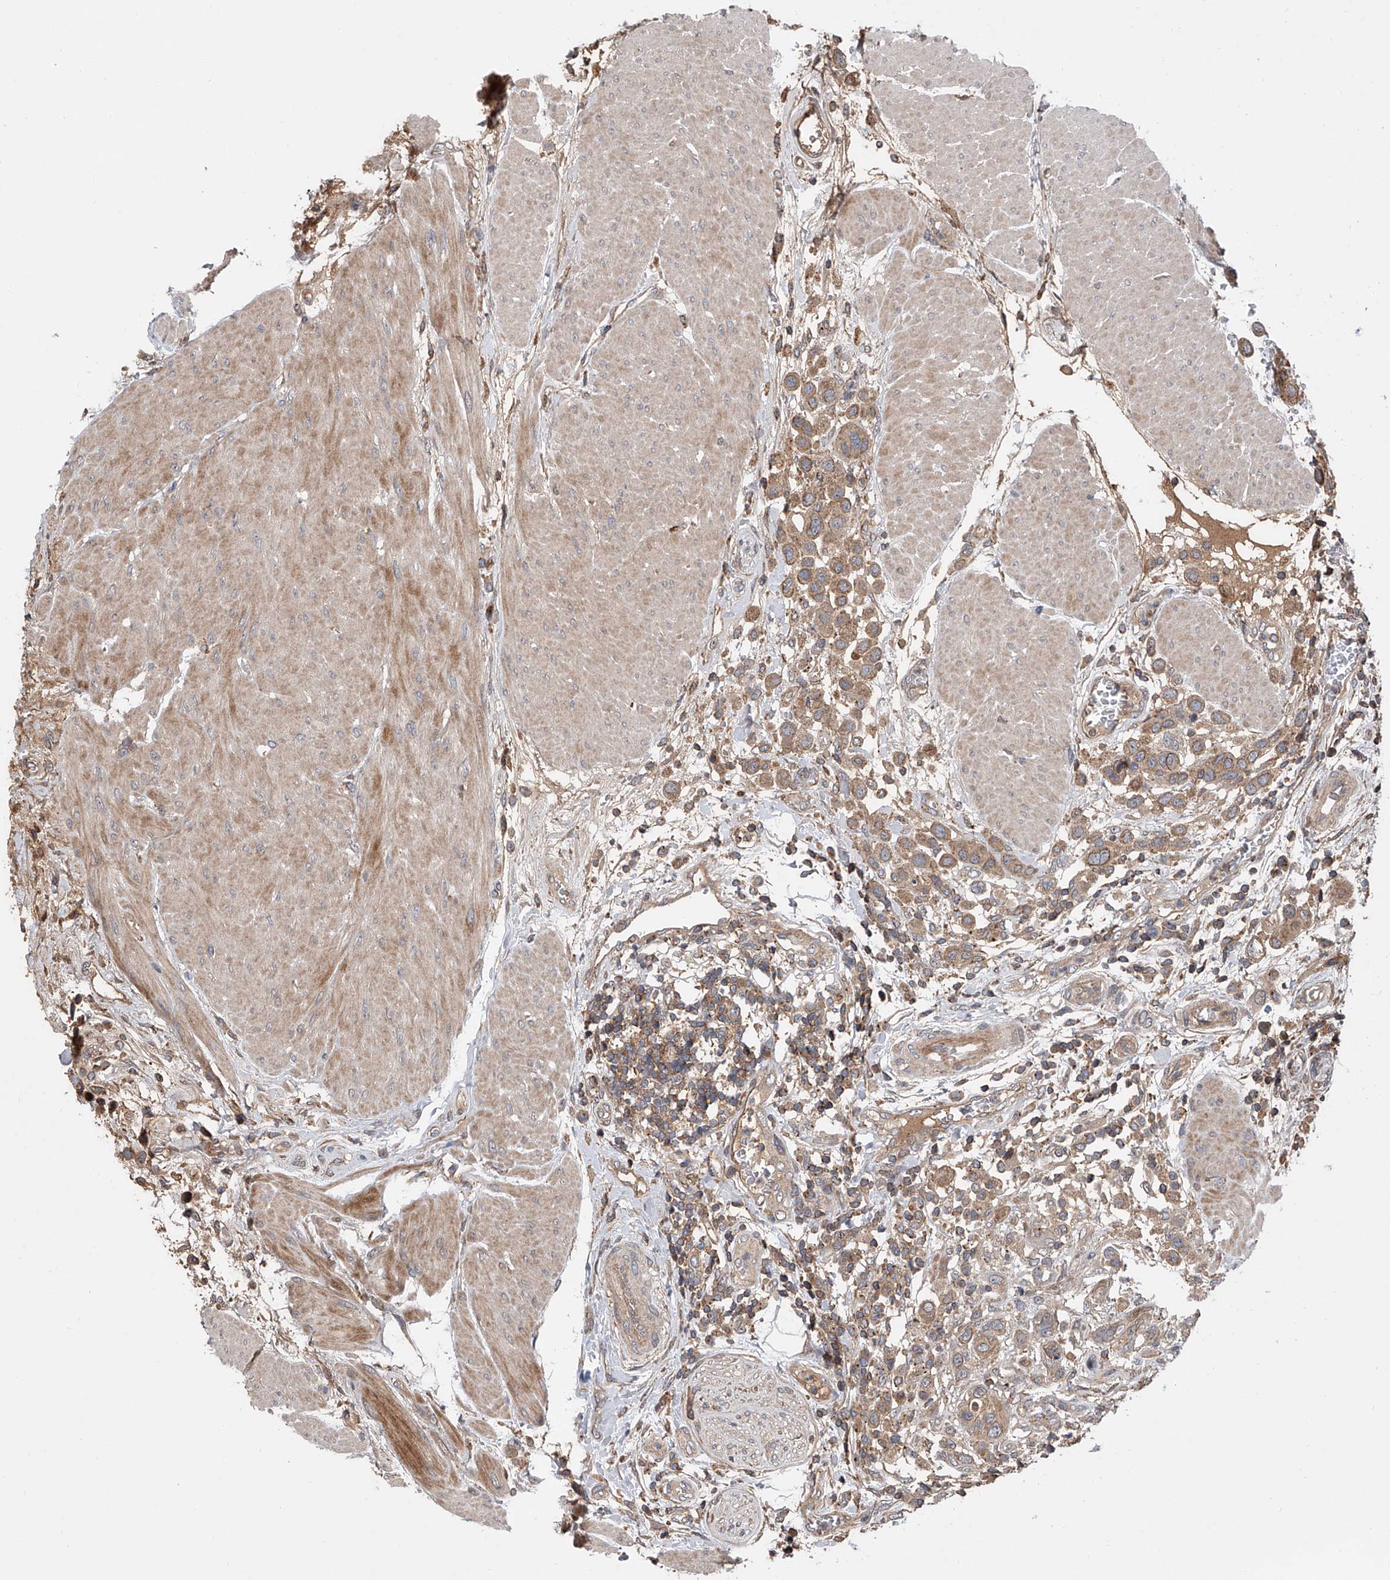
{"staining": {"intensity": "moderate", "quantity": ">75%", "location": "cytoplasmic/membranous"}, "tissue": "urothelial cancer", "cell_type": "Tumor cells", "image_type": "cancer", "snomed": [{"axis": "morphology", "description": "Urothelial carcinoma, High grade"}, {"axis": "topography", "description": "Urinary bladder"}], "caption": "Immunohistochemical staining of urothelial carcinoma (high-grade) displays medium levels of moderate cytoplasmic/membranous expression in approximately >75% of tumor cells. (DAB = brown stain, brightfield microscopy at high magnification).", "gene": "USP47", "patient": {"sex": "male", "age": 50}}